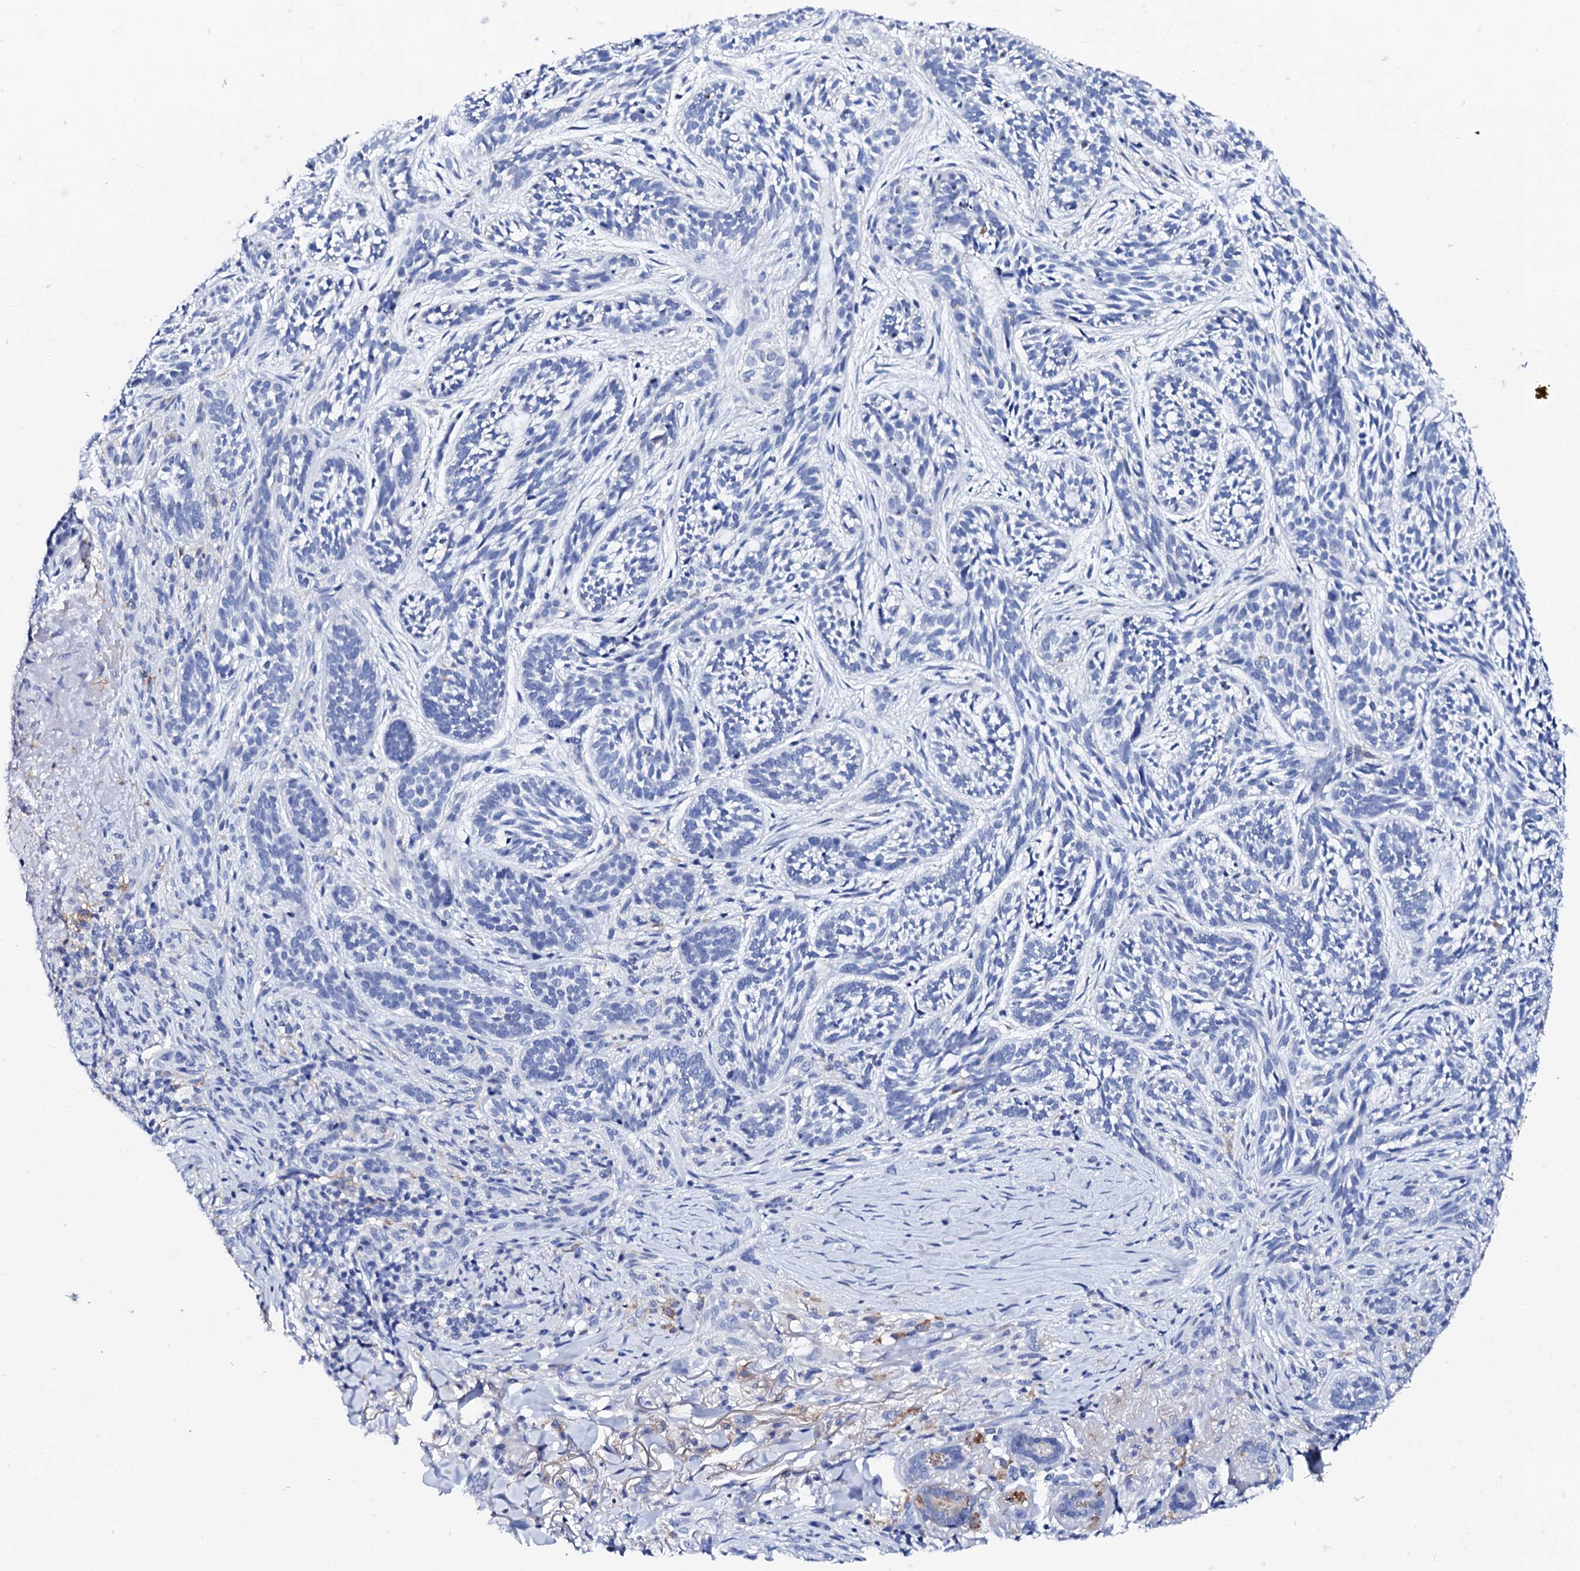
{"staining": {"intensity": "negative", "quantity": "none", "location": "none"}, "tissue": "skin cancer", "cell_type": "Tumor cells", "image_type": "cancer", "snomed": [{"axis": "morphology", "description": "Basal cell carcinoma"}, {"axis": "topography", "description": "Skin"}], "caption": "Immunohistochemistry (IHC) of human skin basal cell carcinoma exhibits no staining in tumor cells.", "gene": "GLB1L3", "patient": {"sex": "male", "age": 71}}